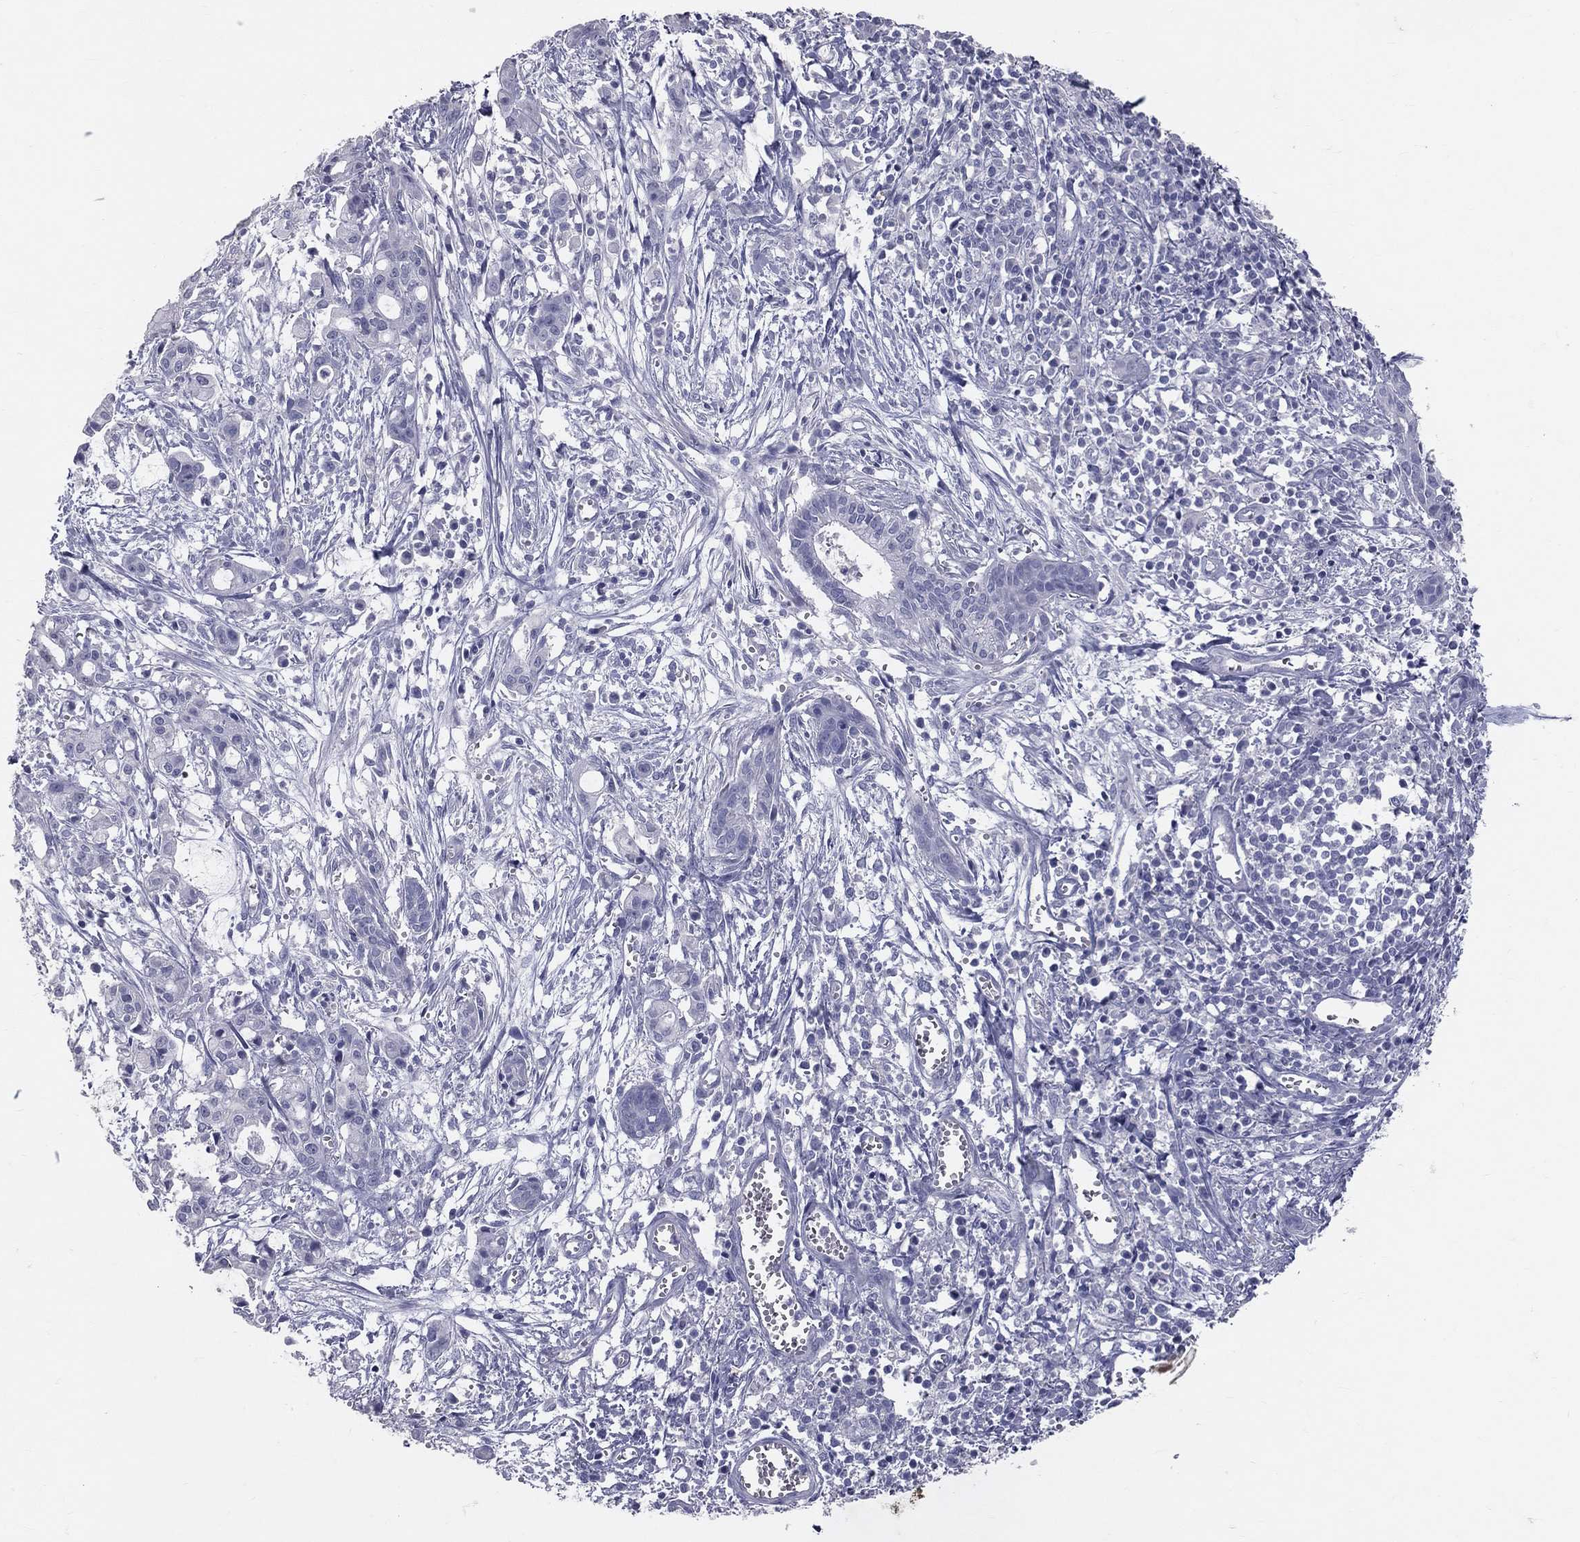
{"staining": {"intensity": "negative", "quantity": "none", "location": "none"}, "tissue": "pancreatic cancer", "cell_type": "Tumor cells", "image_type": "cancer", "snomed": [{"axis": "morphology", "description": "Adenocarcinoma, NOS"}, {"axis": "topography", "description": "Pancreas"}], "caption": "Immunohistochemical staining of pancreatic adenocarcinoma exhibits no significant expression in tumor cells. The staining was performed using DAB to visualize the protein expression in brown, while the nuclei were stained in blue with hematoxylin (Magnification: 20x).", "gene": "TFPI2", "patient": {"sex": "male", "age": 48}}